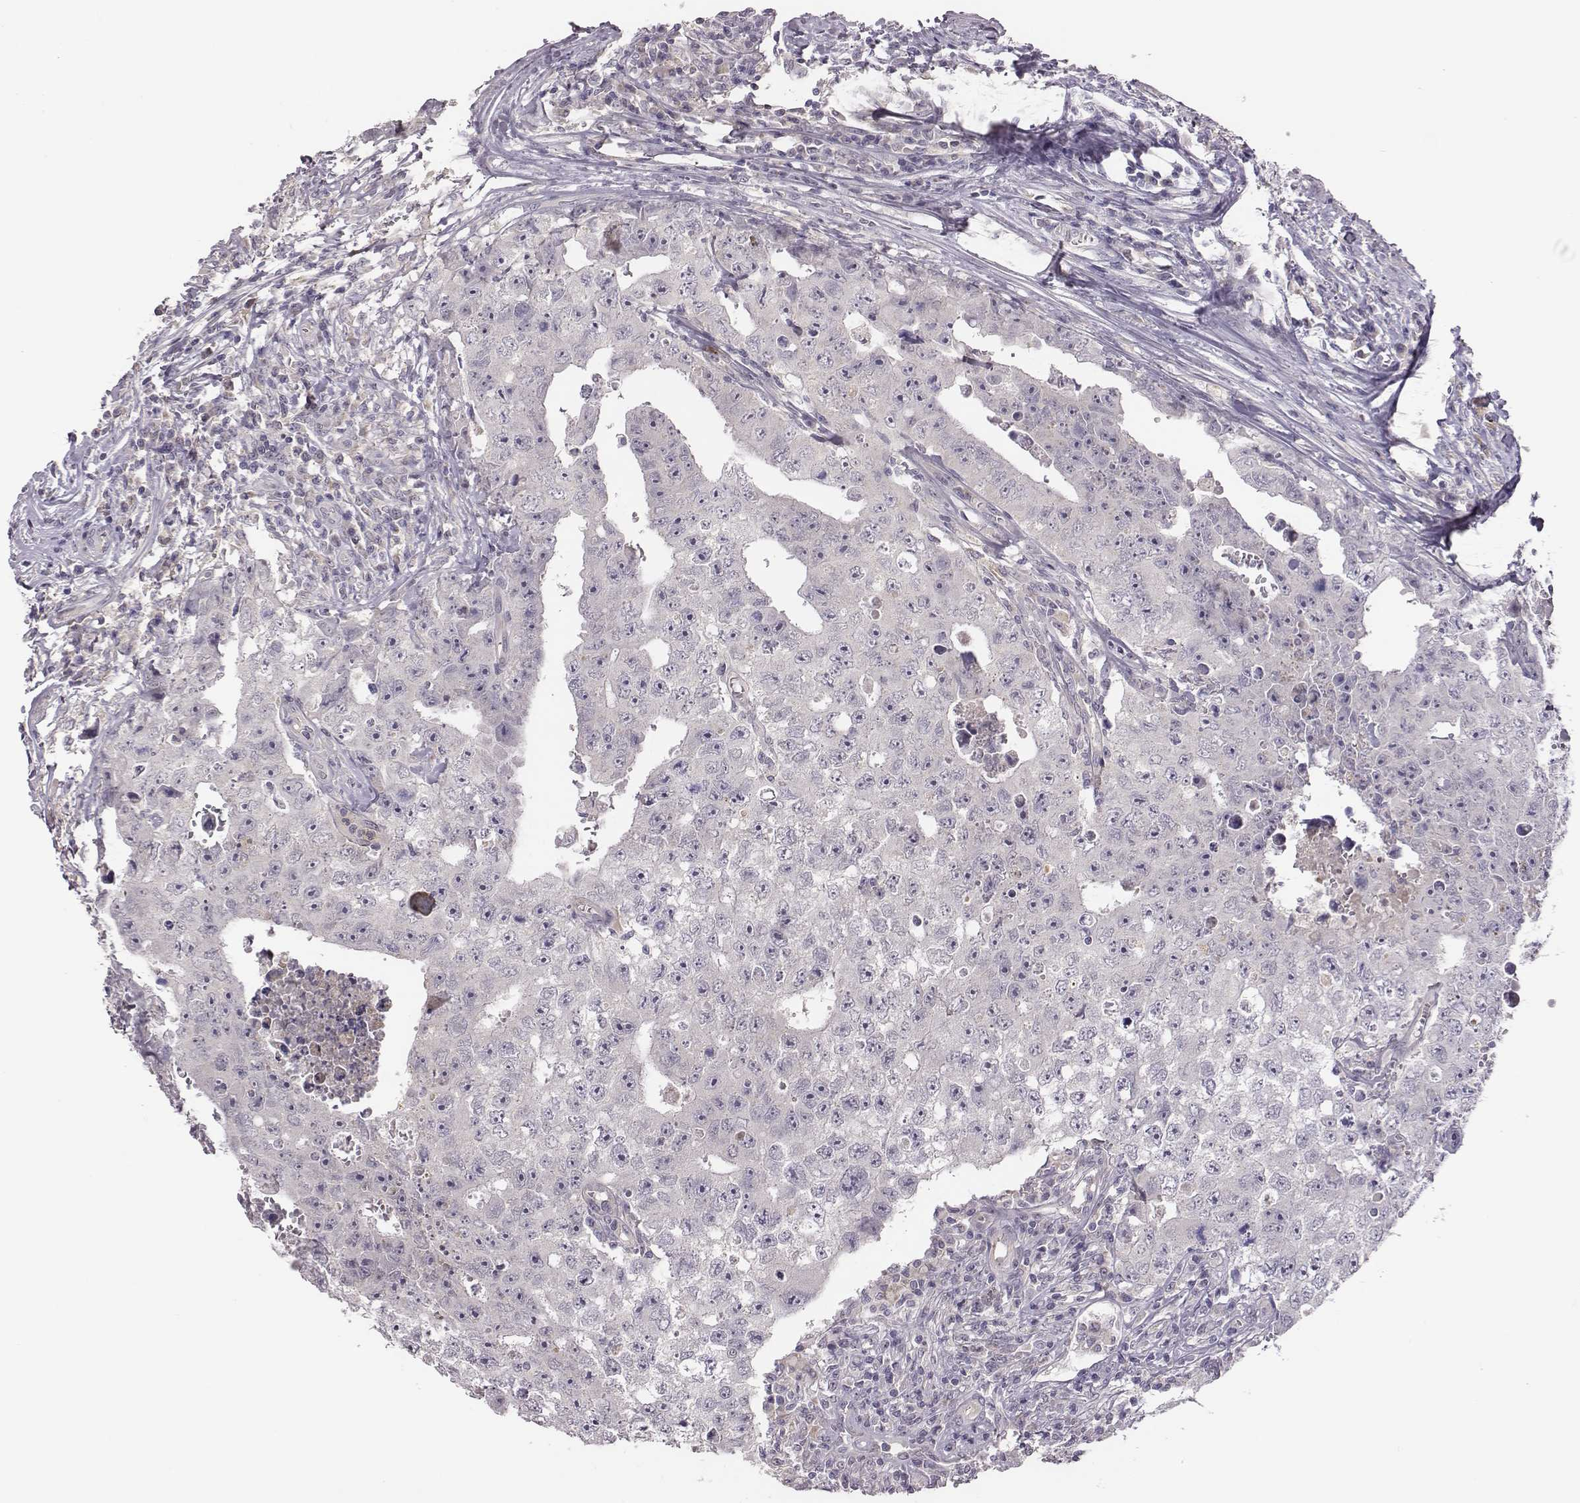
{"staining": {"intensity": "negative", "quantity": "none", "location": "none"}, "tissue": "testis cancer", "cell_type": "Tumor cells", "image_type": "cancer", "snomed": [{"axis": "morphology", "description": "Carcinoma, Embryonal, NOS"}, {"axis": "topography", "description": "Testis"}], "caption": "Tumor cells are negative for brown protein staining in testis embryonal carcinoma.", "gene": "KMO", "patient": {"sex": "male", "age": 36}}